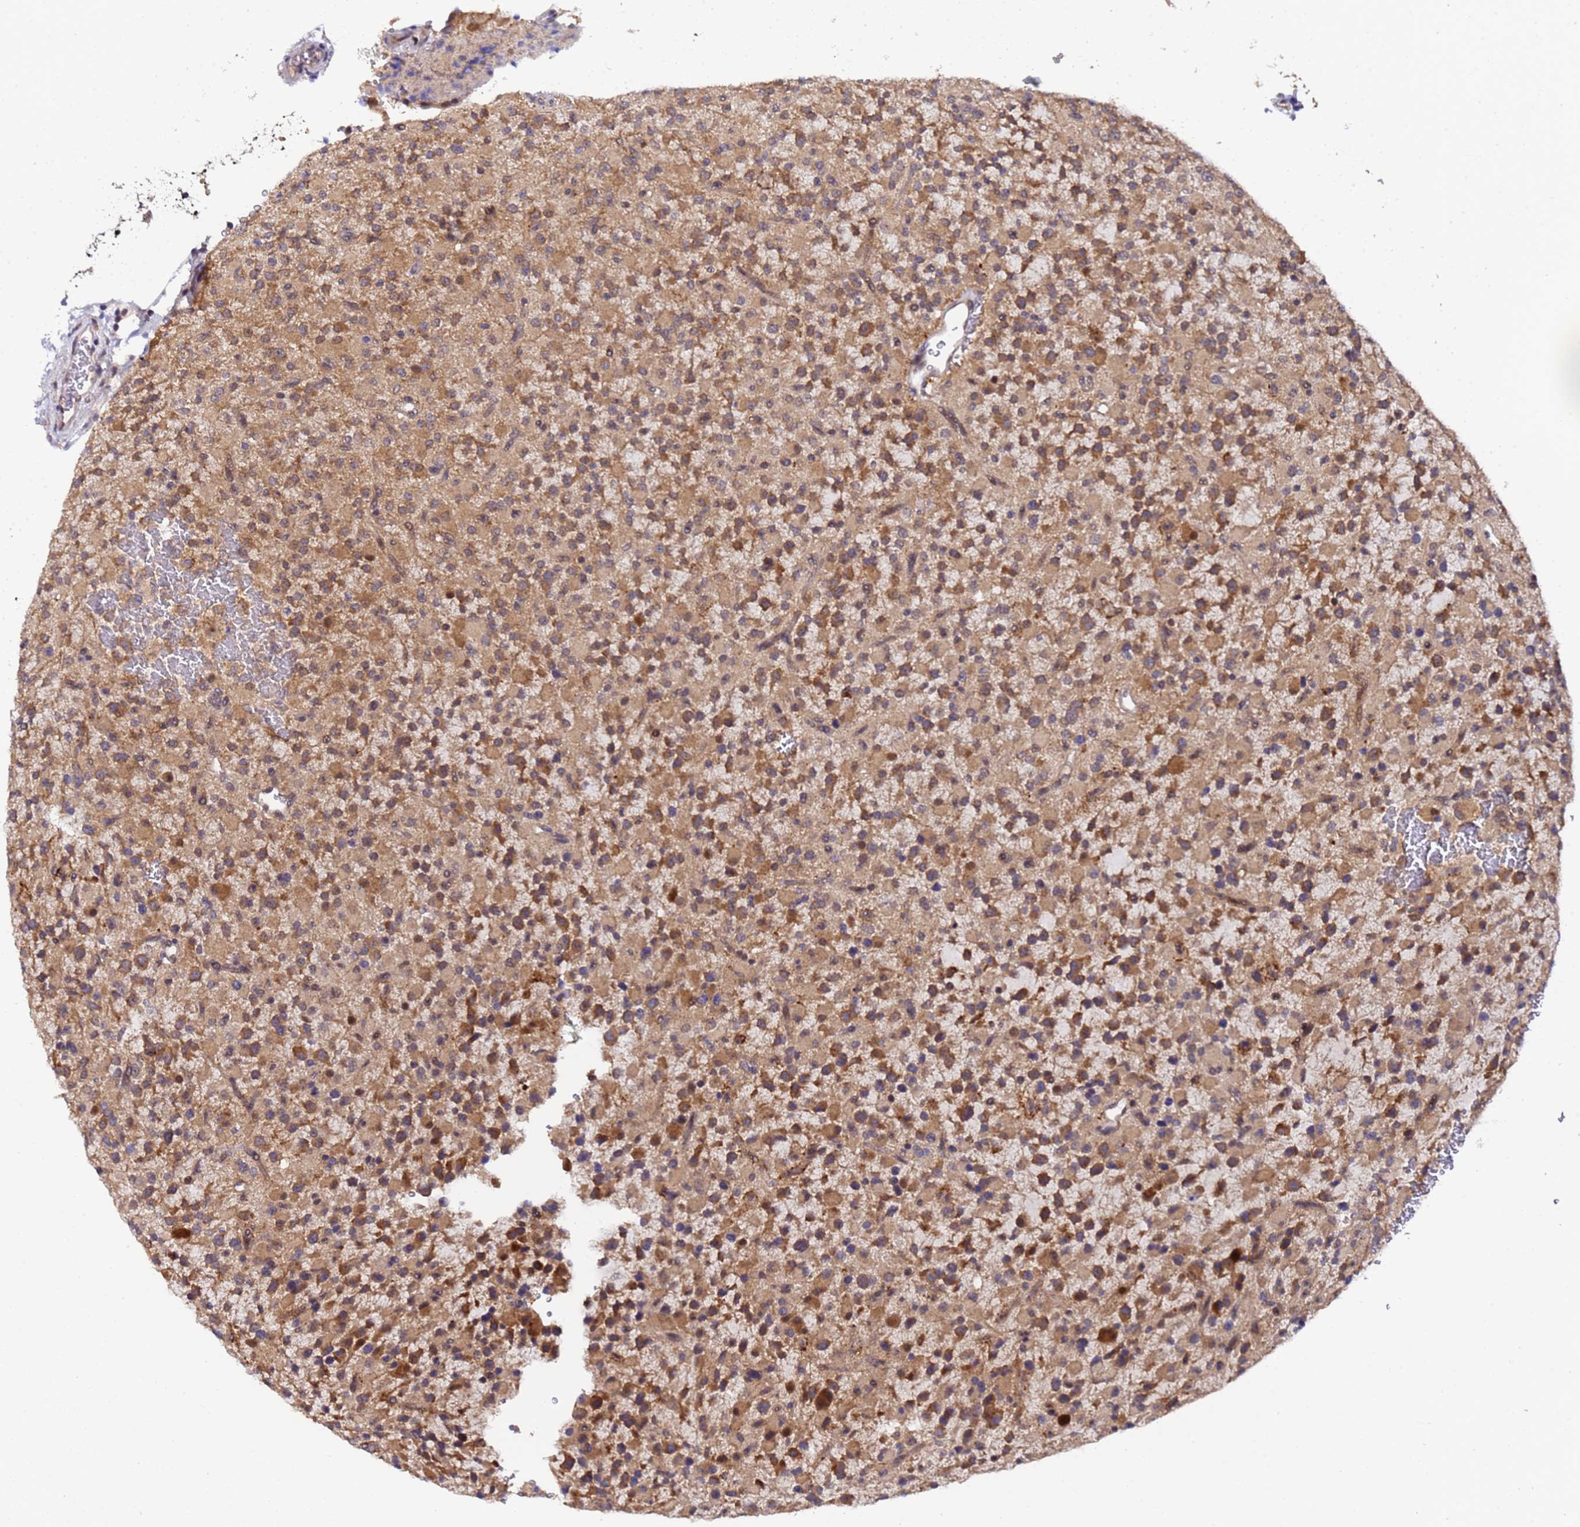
{"staining": {"intensity": "moderate", "quantity": ">75%", "location": "cytoplasmic/membranous"}, "tissue": "glioma", "cell_type": "Tumor cells", "image_type": "cancer", "snomed": [{"axis": "morphology", "description": "Glioma, malignant, High grade"}, {"axis": "topography", "description": "Brain"}], "caption": "The photomicrograph exhibits immunohistochemical staining of glioma. There is moderate cytoplasmic/membranous expression is seen in about >75% of tumor cells. The staining was performed using DAB to visualize the protein expression in brown, while the nuclei were stained in blue with hematoxylin (Magnification: 20x).", "gene": "ANAPC13", "patient": {"sex": "male", "age": 34}}